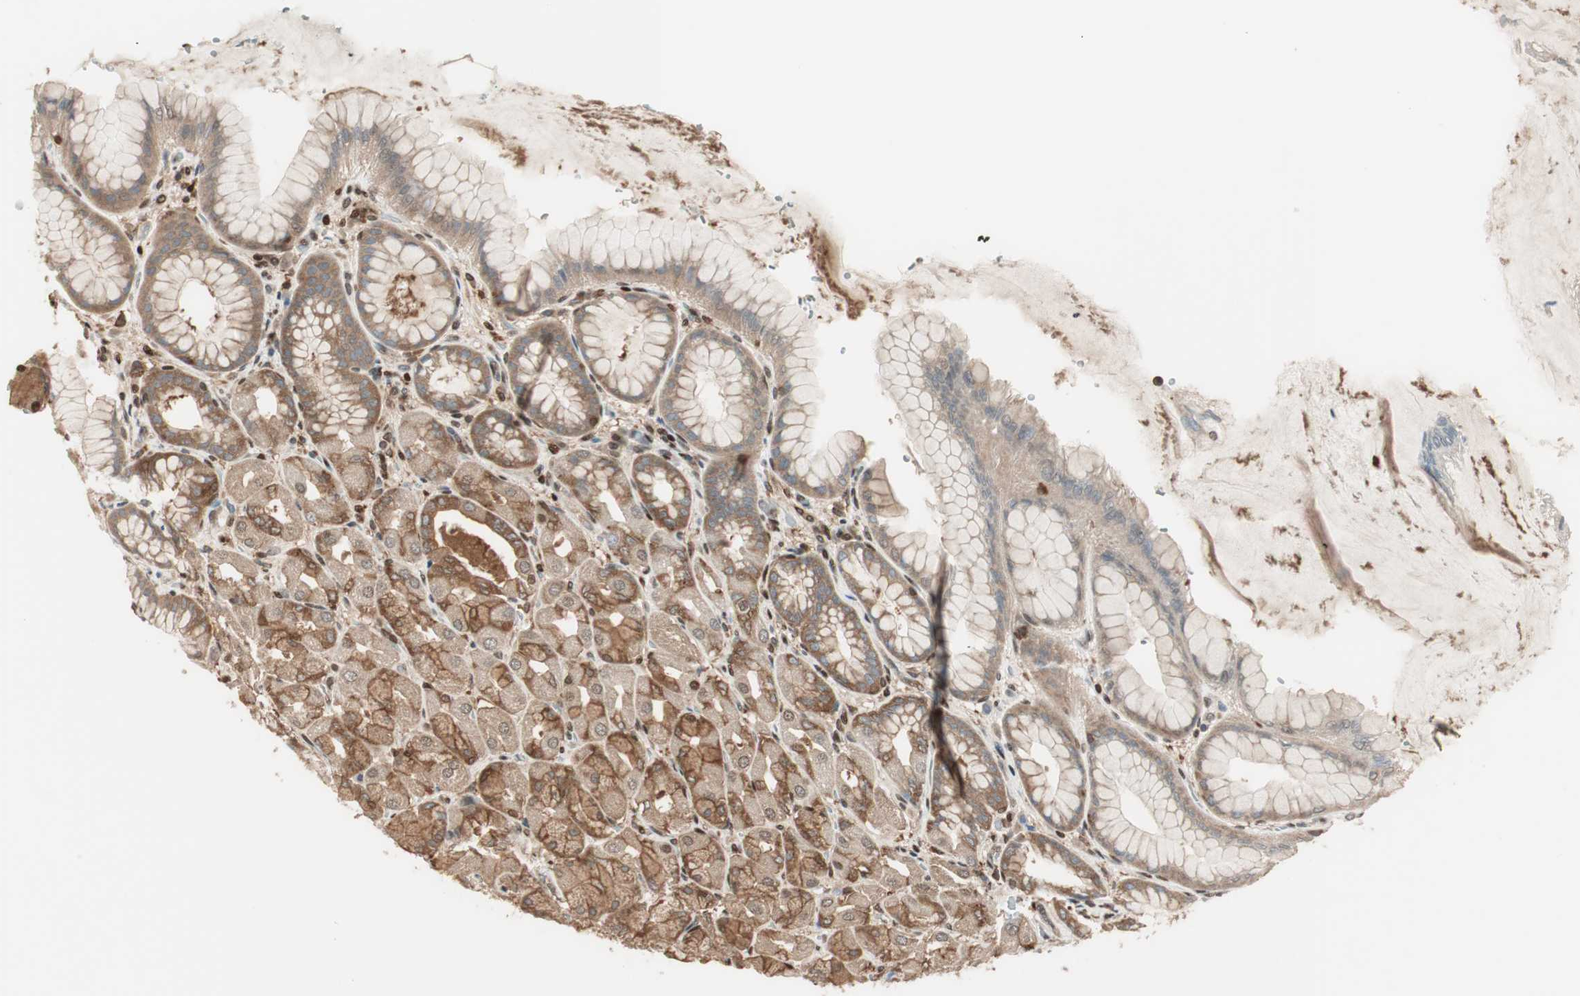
{"staining": {"intensity": "moderate", "quantity": ">75%", "location": "cytoplasmic/membranous,nuclear"}, "tissue": "stomach", "cell_type": "Glandular cells", "image_type": "normal", "snomed": [{"axis": "morphology", "description": "Normal tissue, NOS"}, {"axis": "topography", "description": "Stomach, upper"}], "caption": "High-magnification brightfield microscopy of unremarkable stomach stained with DAB (3,3'-diaminobenzidine) (brown) and counterstained with hematoxylin (blue). glandular cells exhibit moderate cytoplasmic/membranous,nuclear positivity is identified in approximately>75% of cells. (Stains: DAB (3,3'-diaminobenzidine) in brown, nuclei in blue, Microscopy: brightfield microscopy at high magnification).", "gene": "BIN1", "patient": {"sex": "female", "age": 56}}